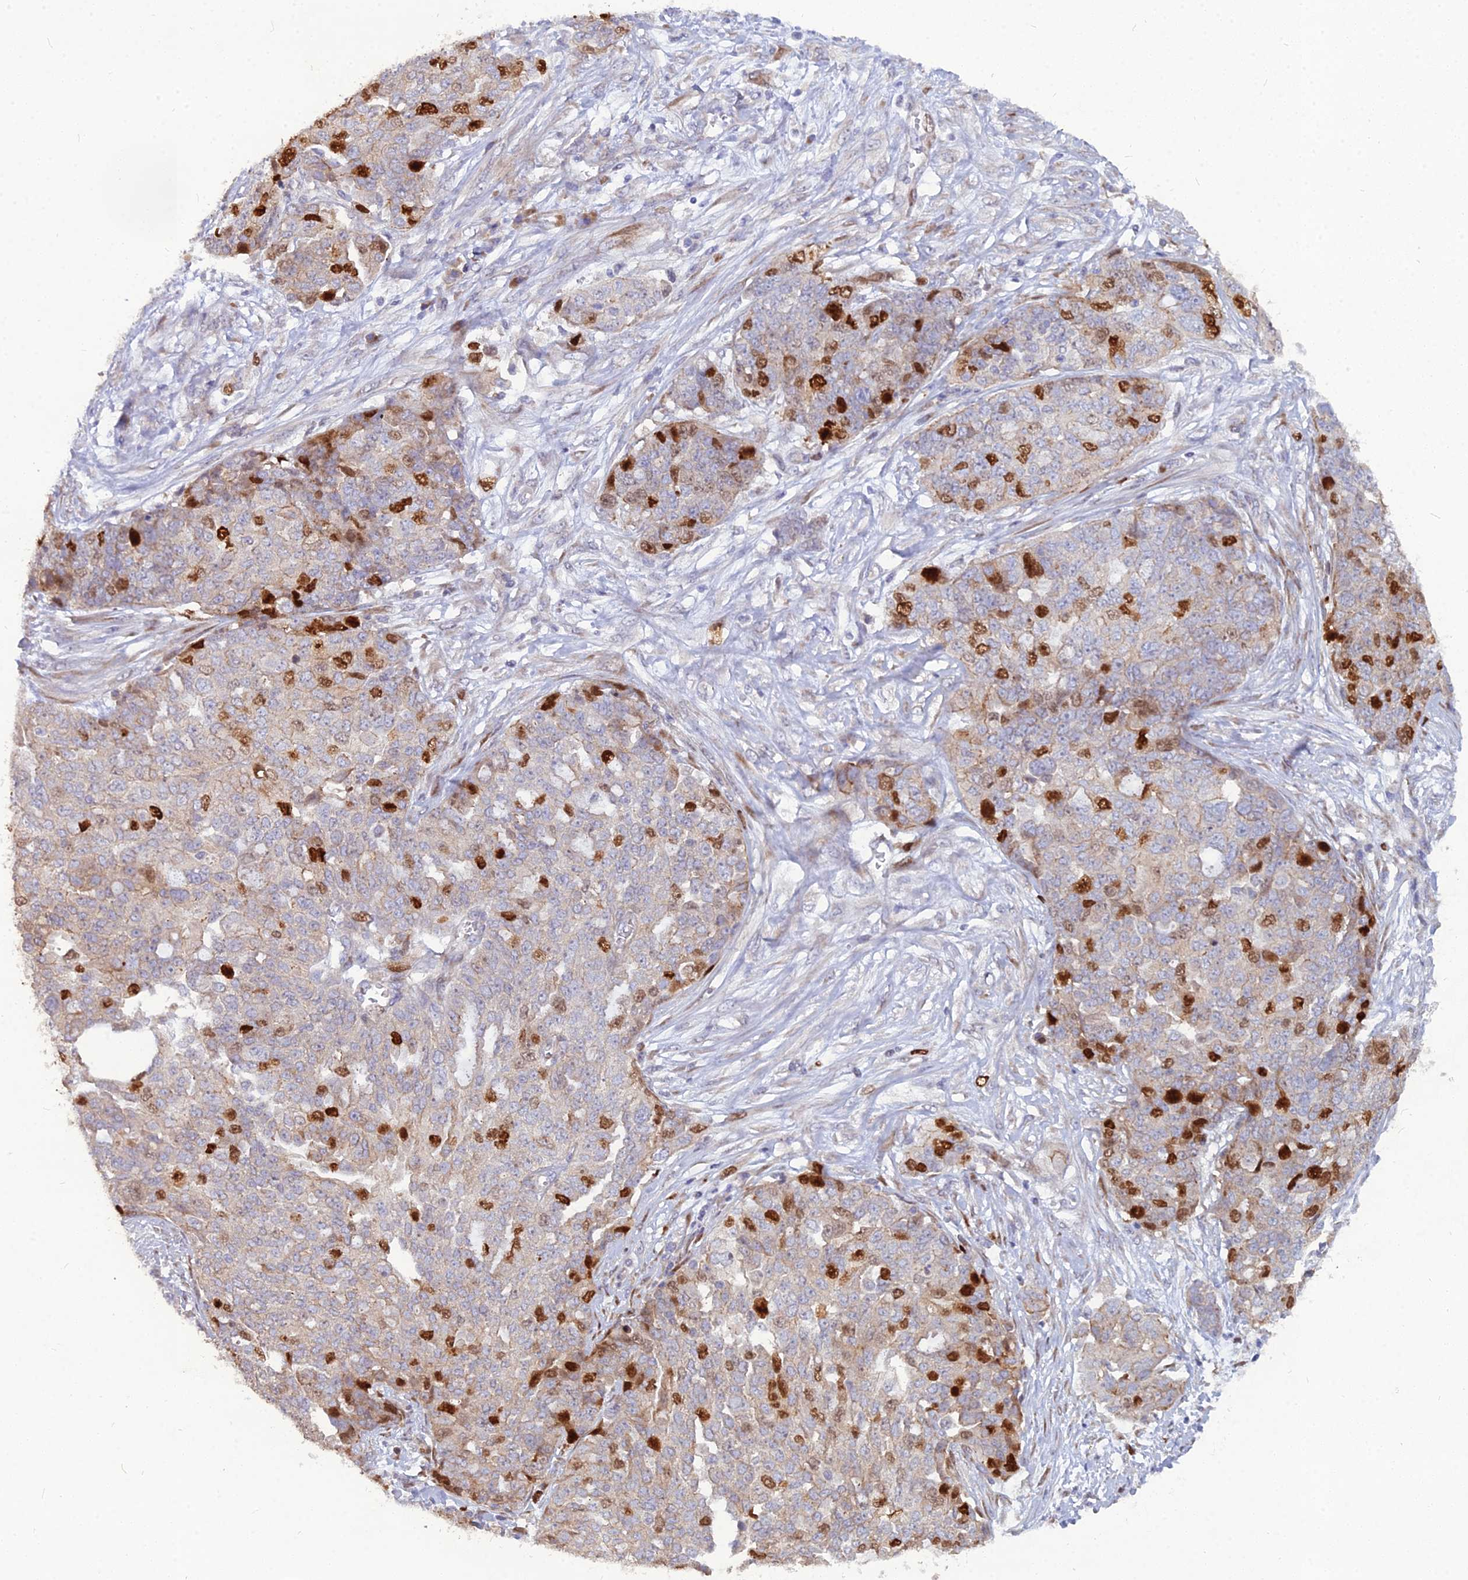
{"staining": {"intensity": "strong", "quantity": "<25%", "location": "nuclear"}, "tissue": "ovarian cancer", "cell_type": "Tumor cells", "image_type": "cancer", "snomed": [{"axis": "morphology", "description": "Cystadenocarcinoma, serous, NOS"}, {"axis": "topography", "description": "Soft tissue"}, {"axis": "topography", "description": "Ovary"}], "caption": "This image exhibits IHC staining of ovarian cancer (serous cystadenocarcinoma), with medium strong nuclear staining in approximately <25% of tumor cells.", "gene": "NUSAP1", "patient": {"sex": "female", "age": 57}}